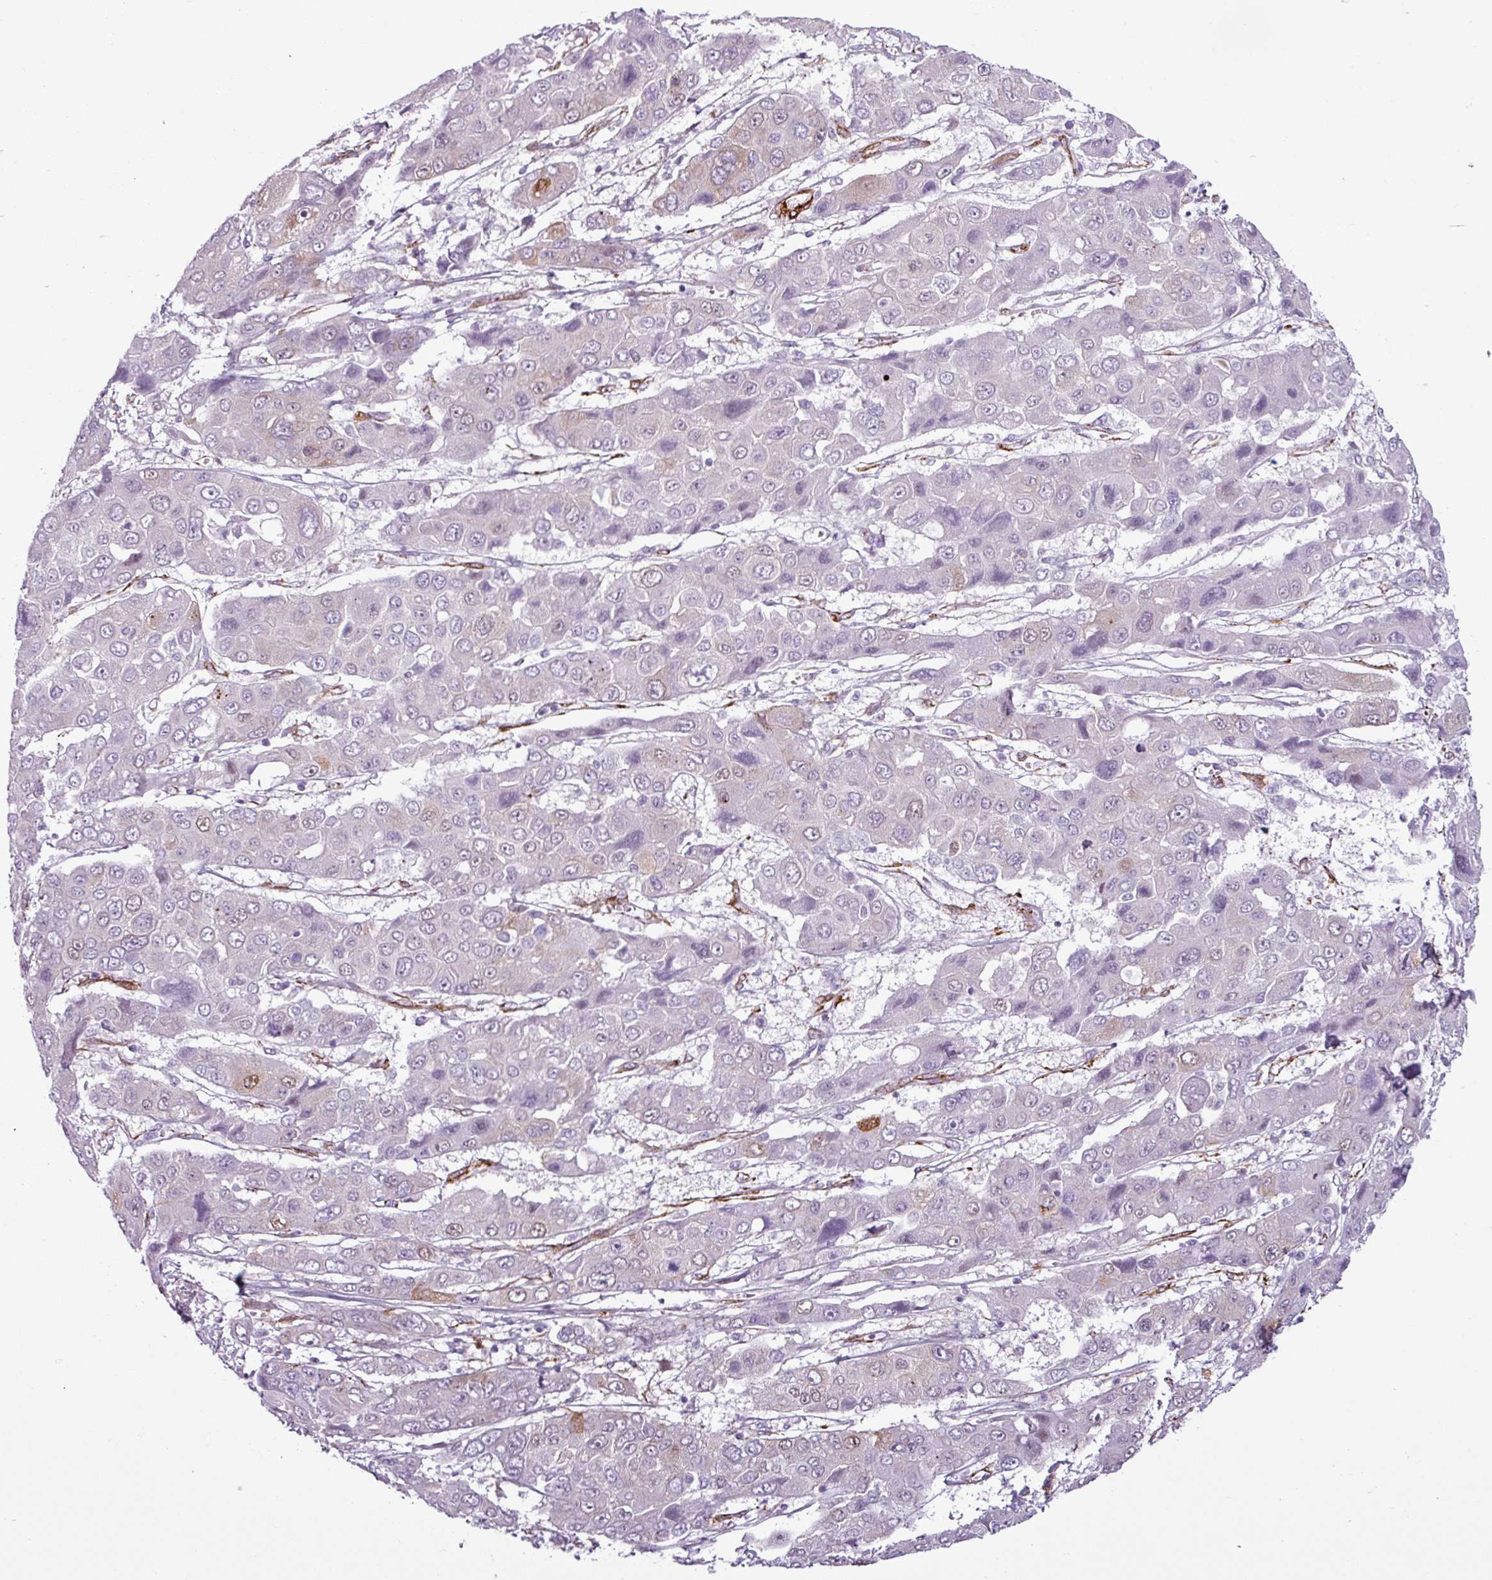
{"staining": {"intensity": "negative", "quantity": "none", "location": "none"}, "tissue": "liver cancer", "cell_type": "Tumor cells", "image_type": "cancer", "snomed": [{"axis": "morphology", "description": "Cholangiocarcinoma"}, {"axis": "topography", "description": "Liver"}], "caption": "Histopathology image shows no significant protein expression in tumor cells of liver cancer (cholangiocarcinoma).", "gene": "ATP10A", "patient": {"sex": "male", "age": 67}}